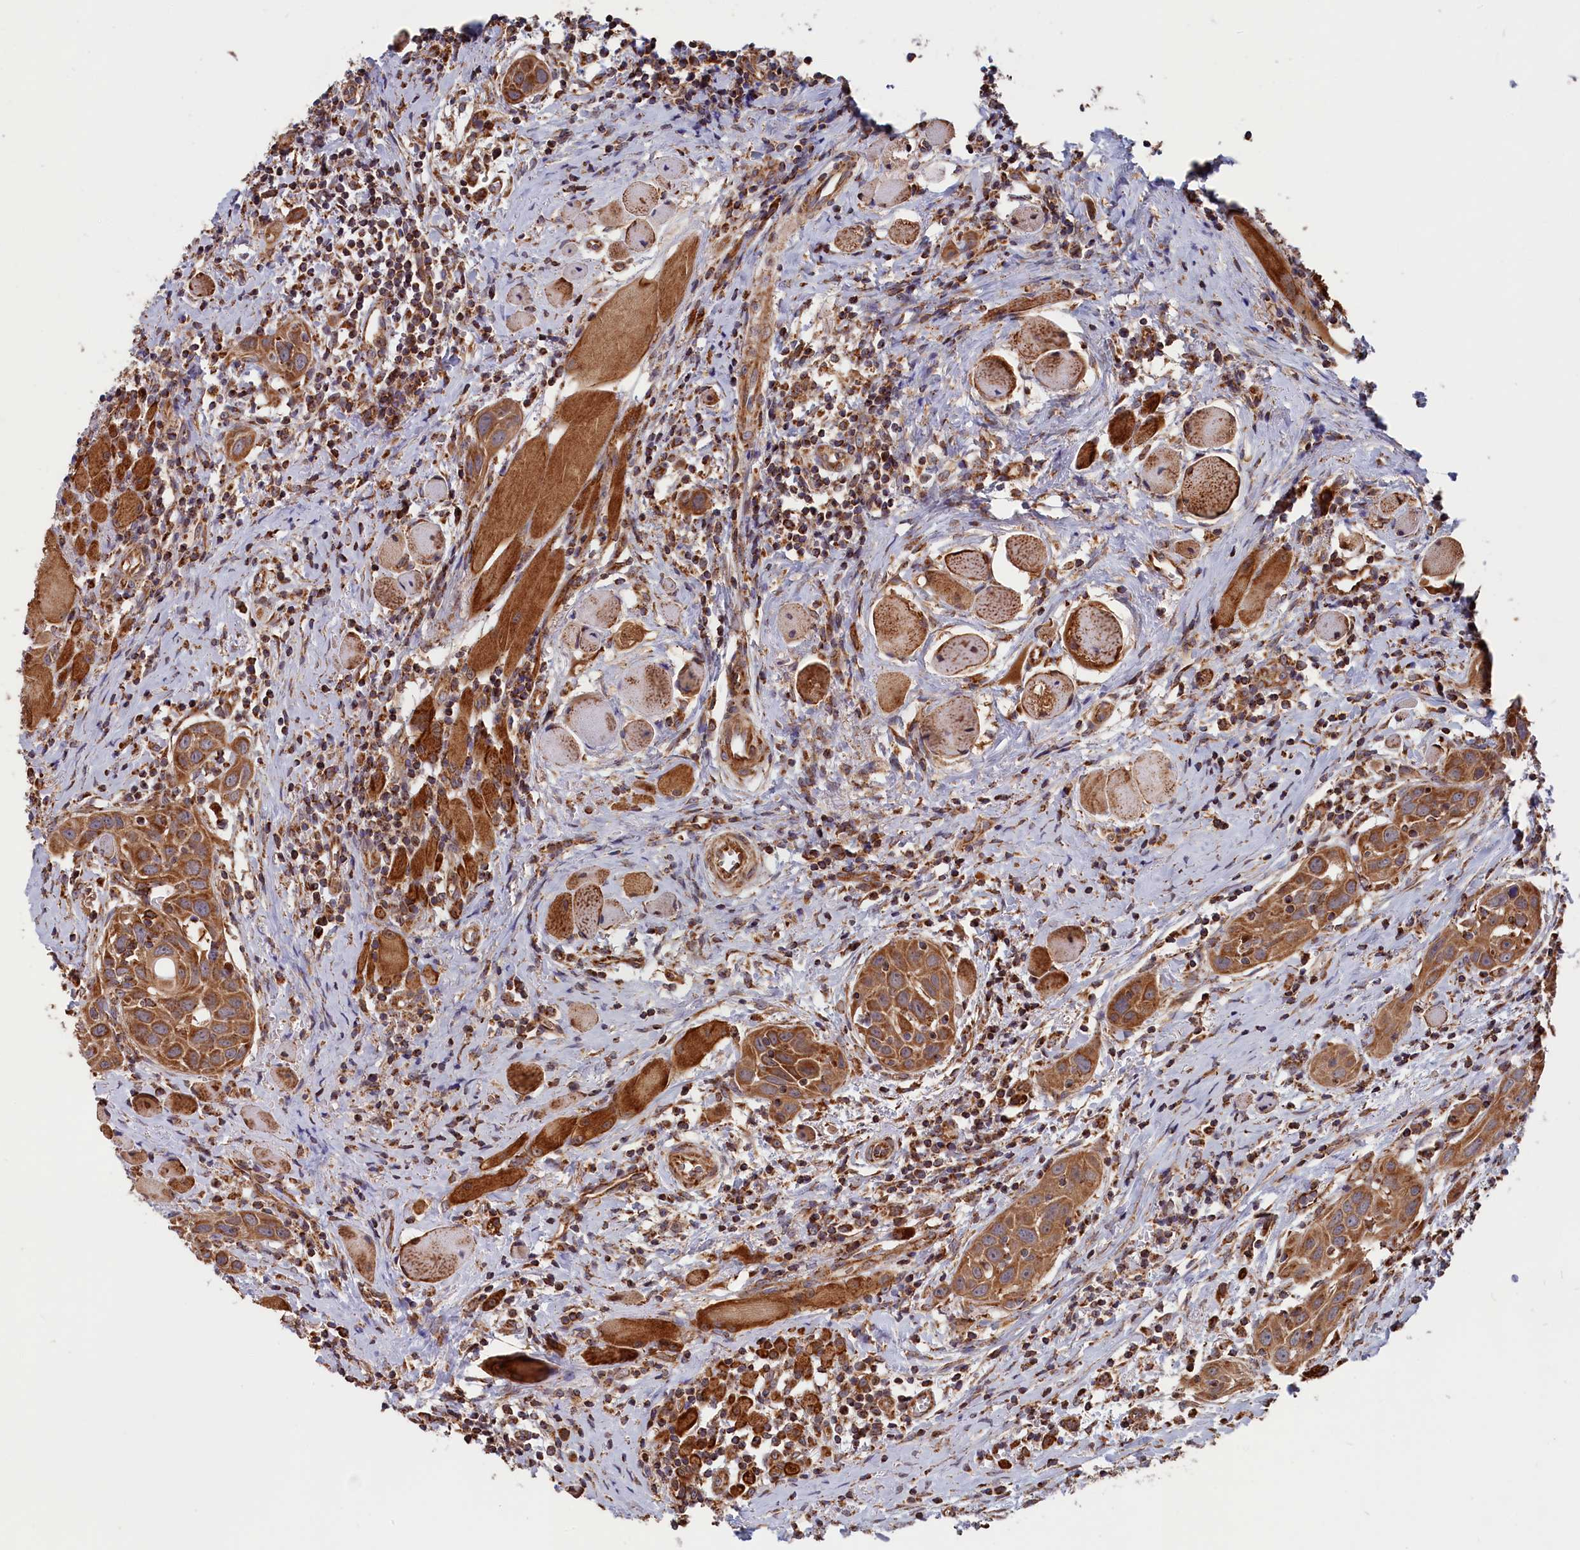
{"staining": {"intensity": "moderate", "quantity": ">75%", "location": "cytoplasmic/membranous"}, "tissue": "head and neck cancer", "cell_type": "Tumor cells", "image_type": "cancer", "snomed": [{"axis": "morphology", "description": "Squamous cell carcinoma, NOS"}, {"axis": "topography", "description": "Oral tissue"}, {"axis": "topography", "description": "Head-Neck"}], "caption": "Head and neck cancer (squamous cell carcinoma) stained for a protein (brown) demonstrates moderate cytoplasmic/membranous positive staining in approximately >75% of tumor cells.", "gene": "MACROD1", "patient": {"sex": "female", "age": 50}}